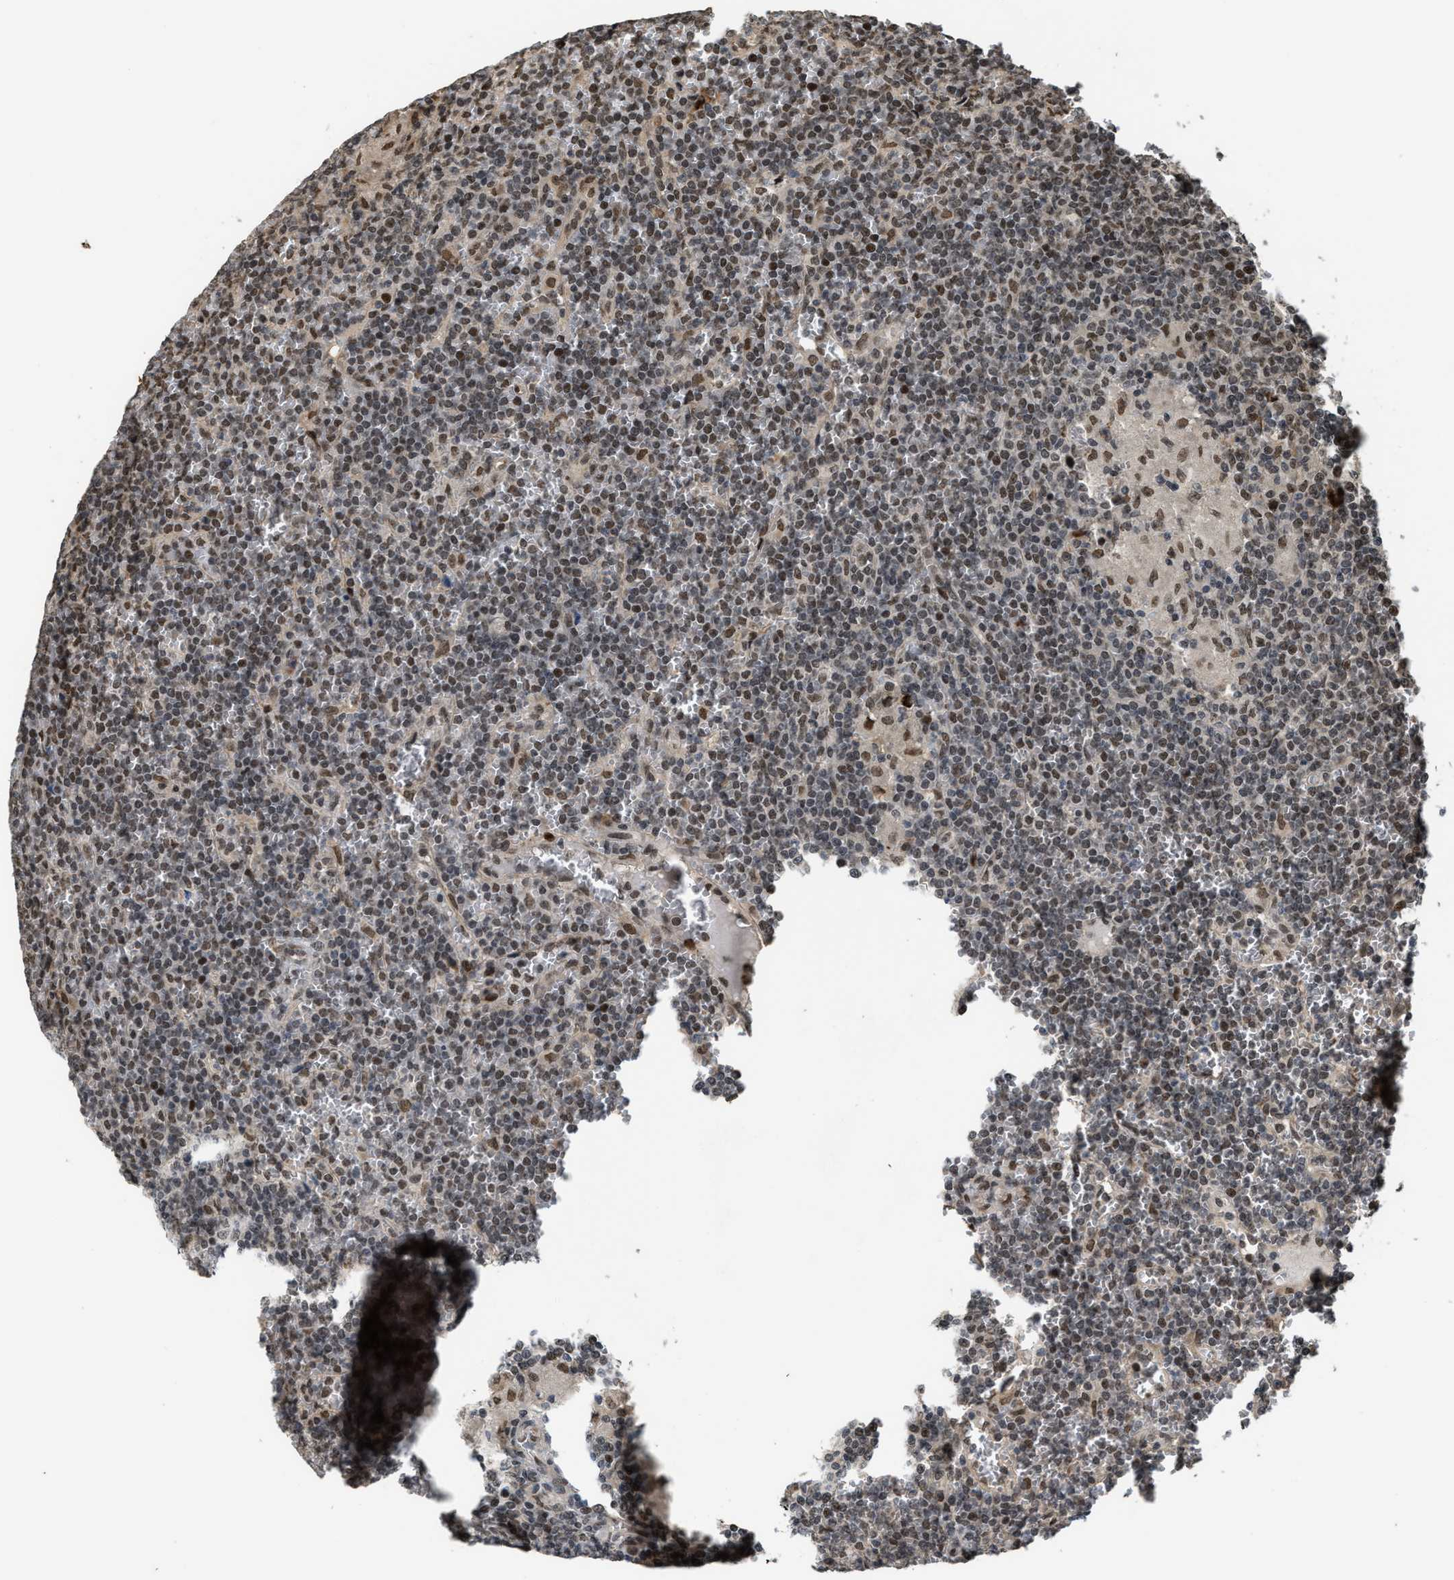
{"staining": {"intensity": "moderate", "quantity": ">75%", "location": "nuclear"}, "tissue": "lymphoma", "cell_type": "Tumor cells", "image_type": "cancer", "snomed": [{"axis": "morphology", "description": "Malignant lymphoma, non-Hodgkin's type, Low grade"}, {"axis": "topography", "description": "Spleen"}], "caption": "Immunohistochemistry micrograph of neoplastic tissue: human malignant lymphoma, non-Hodgkin's type (low-grade) stained using immunohistochemistry exhibits medium levels of moderate protein expression localized specifically in the nuclear of tumor cells, appearing as a nuclear brown color.", "gene": "SERTAD2", "patient": {"sex": "female", "age": 19}}